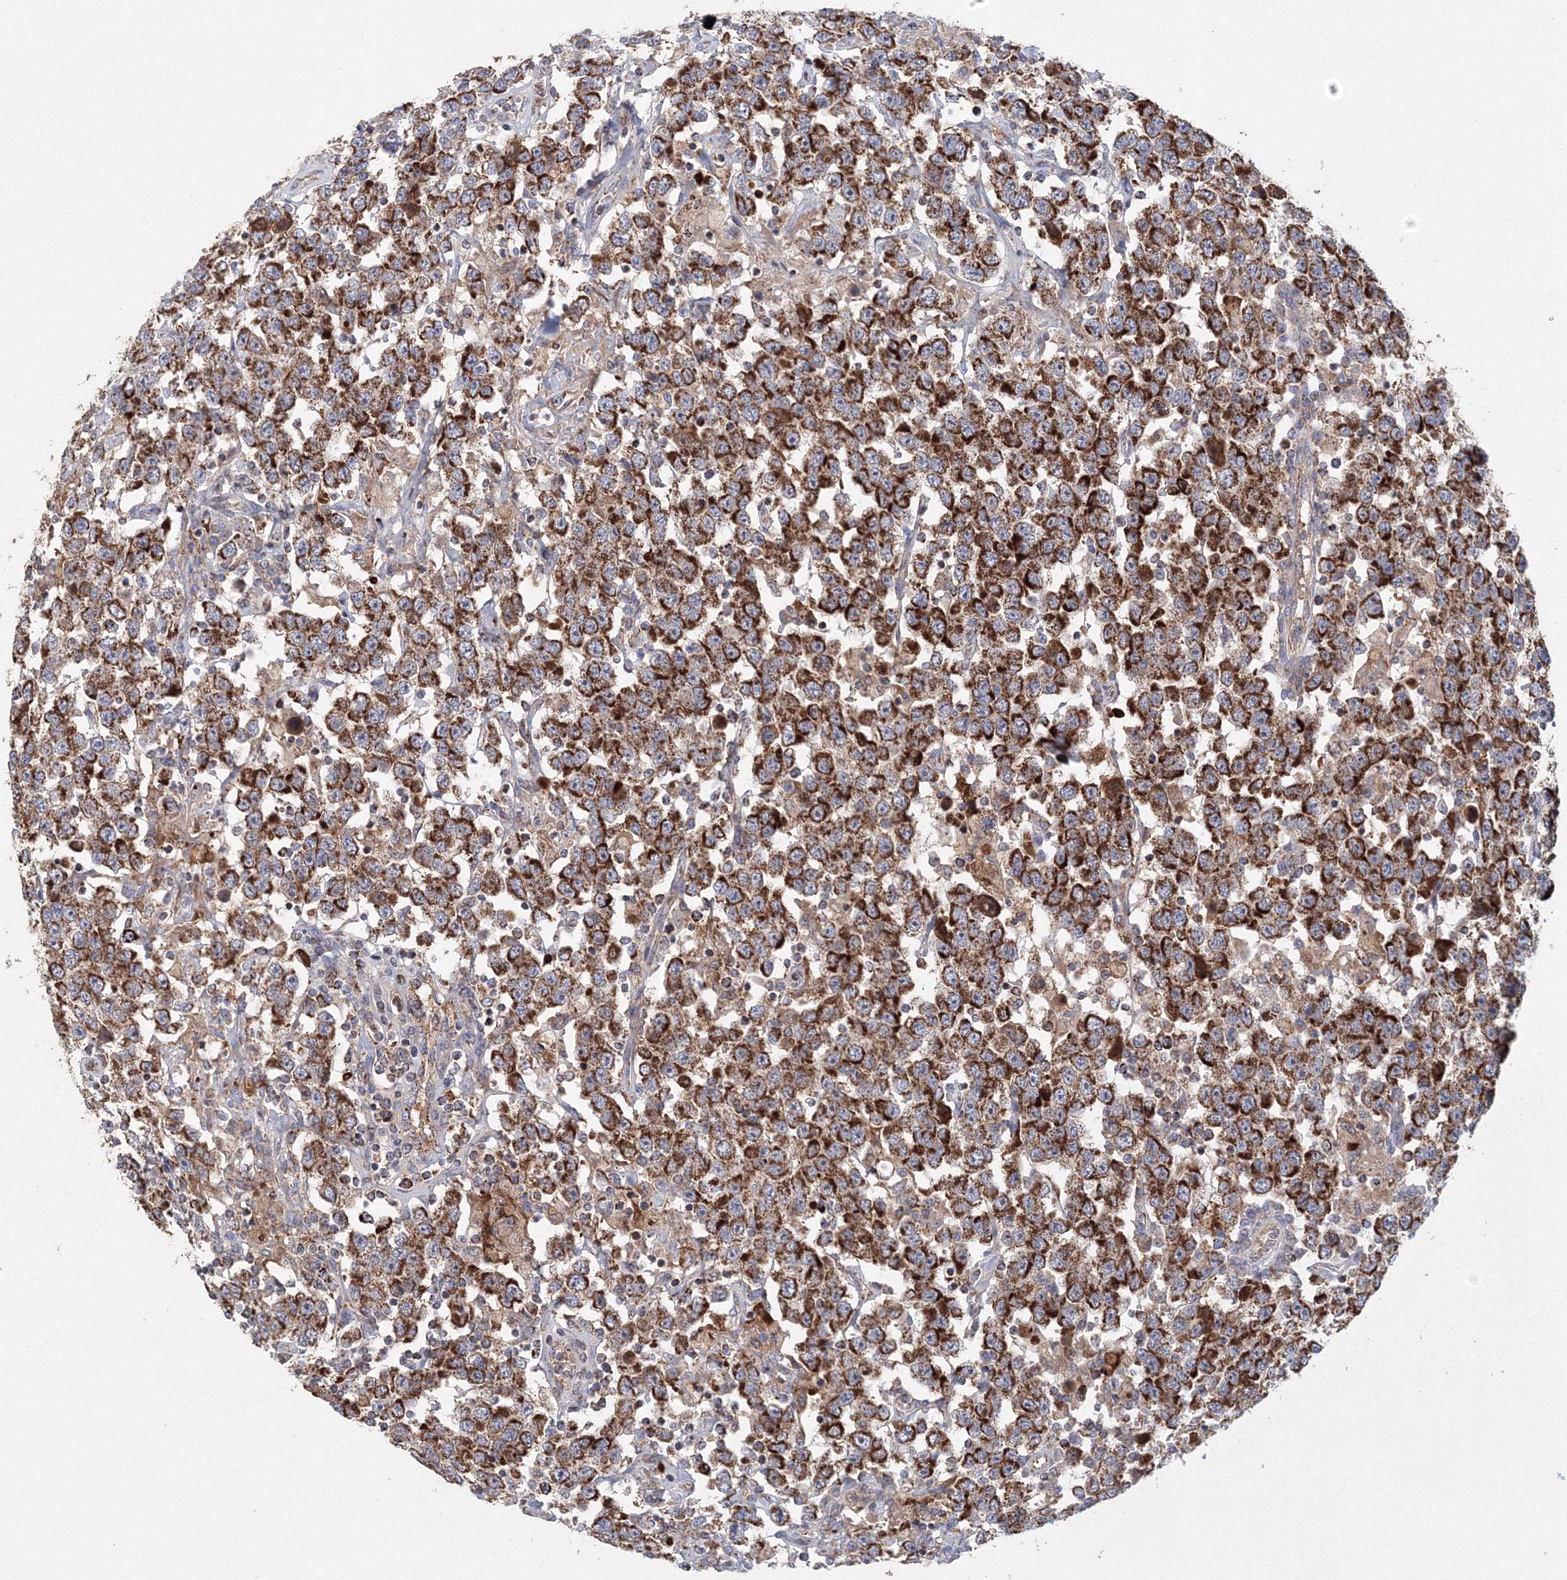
{"staining": {"intensity": "strong", "quantity": ">75%", "location": "cytoplasmic/membranous"}, "tissue": "testis cancer", "cell_type": "Tumor cells", "image_type": "cancer", "snomed": [{"axis": "morphology", "description": "Seminoma, NOS"}, {"axis": "topography", "description": "Testis"}], "caption": "Brown immunohistochemical staining in human seminoma (testis) exhibits strong cytoplasmic/membranous staining in about >75% of tumor cells.", "gene": "GRPEL1", "patient": {"sex": "male", "age": 41}}